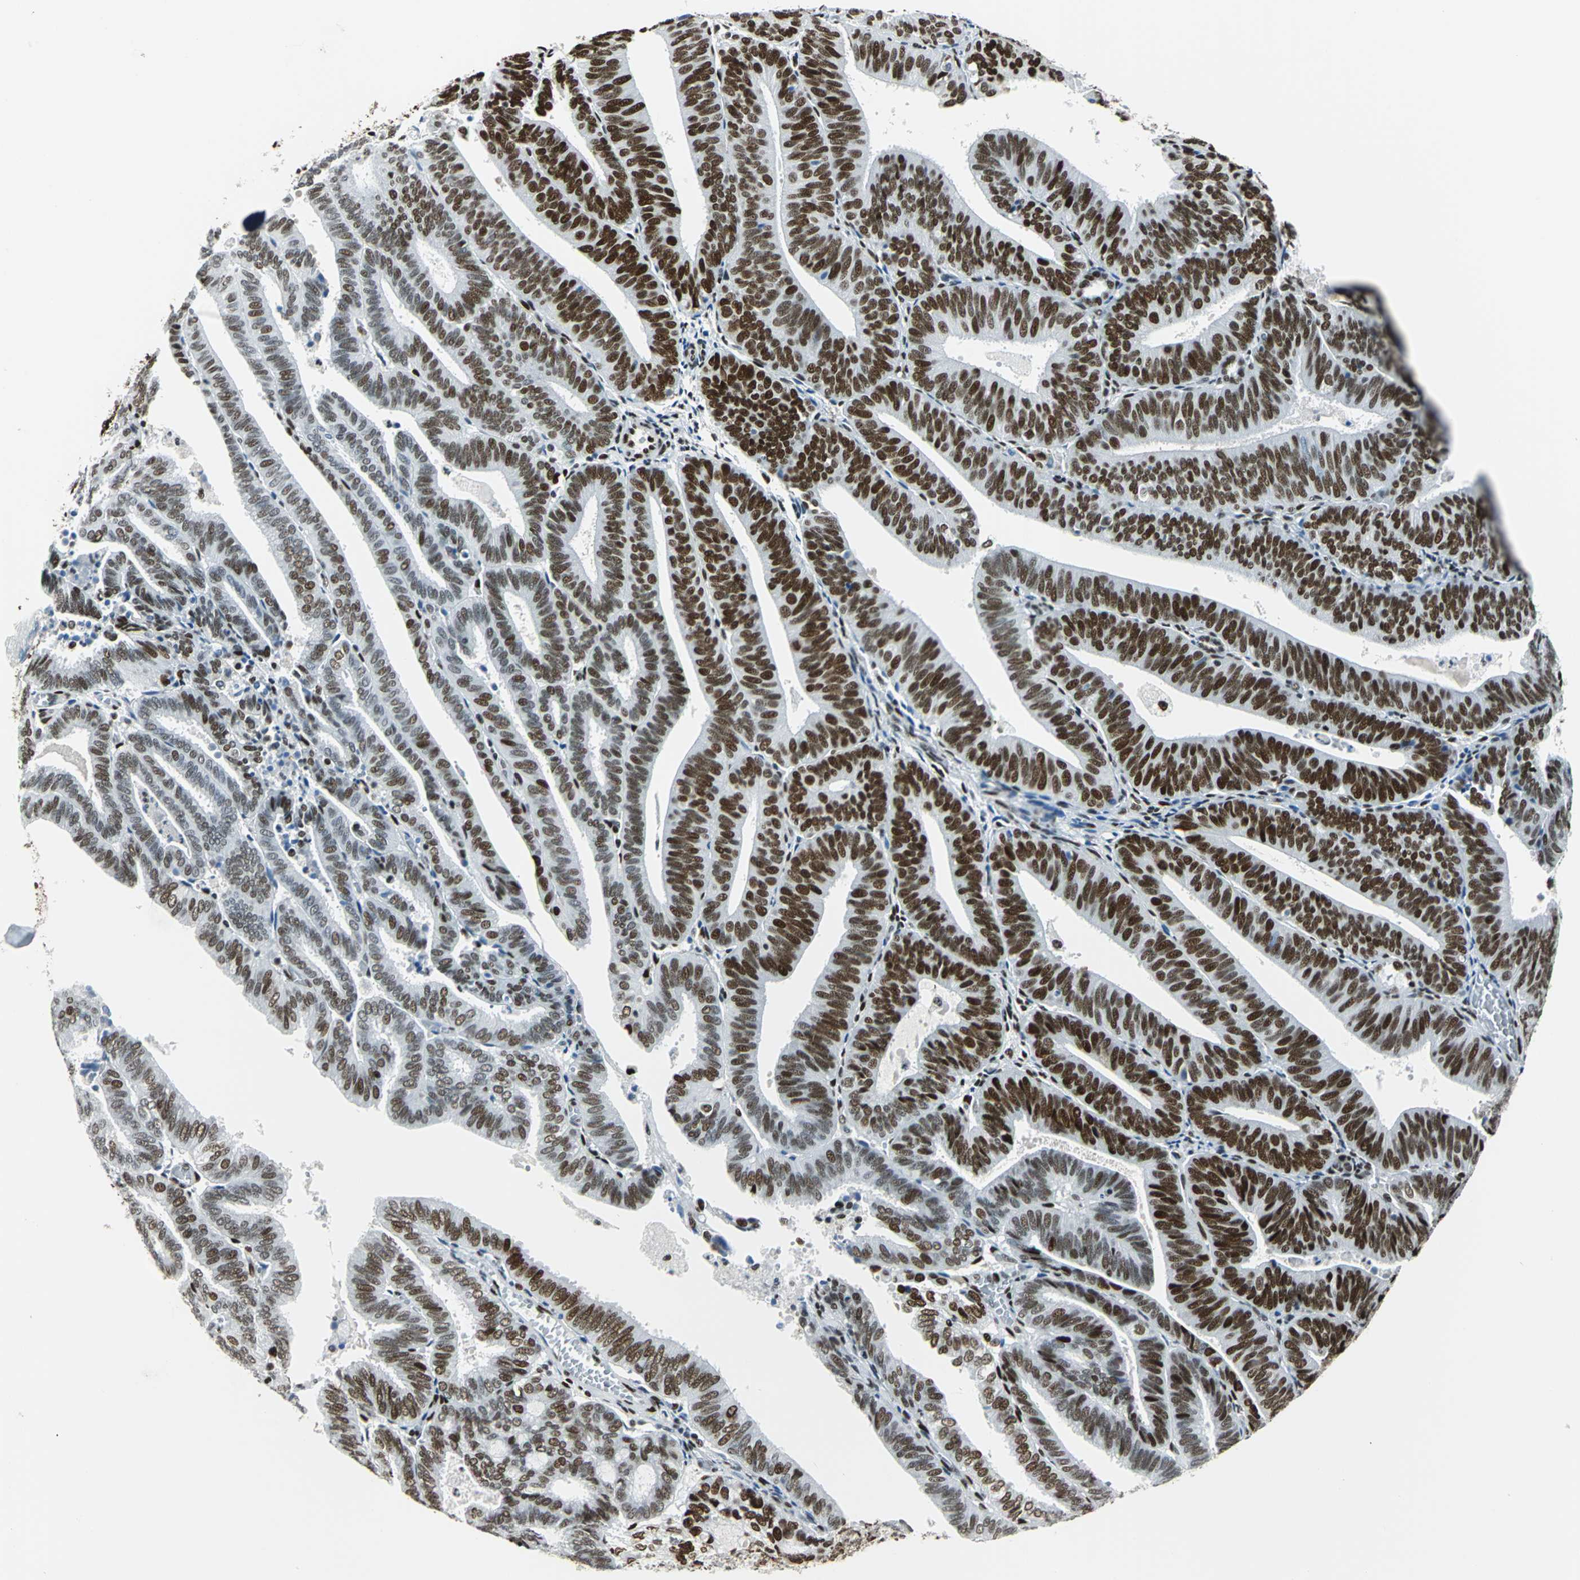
{"staining": {"intensity": "strong", "quantity": ">75%", "location": "nuclear"}, "tissue": "endometrial cancer", "cell_type": "Tumor cells", "image_type": "cancer", "snomed": [{"axis": "morphology", "description": "Adenocarcinoma, NOS"}, {"axis": "topography", "description": "Uterus"}], "caption": "Immunohistochemical staining of endometrial cancer (adenocarcinoma) displays high levels of strong nuclear protein staining in about >75% of tumor cells. The protein is stained brown, and the nuclei are stained in blue (DAB IHC with brightfield microscopy, high magnification).", "gene": "HDAC2", "patient": {"sex": "female", "age": 60}}